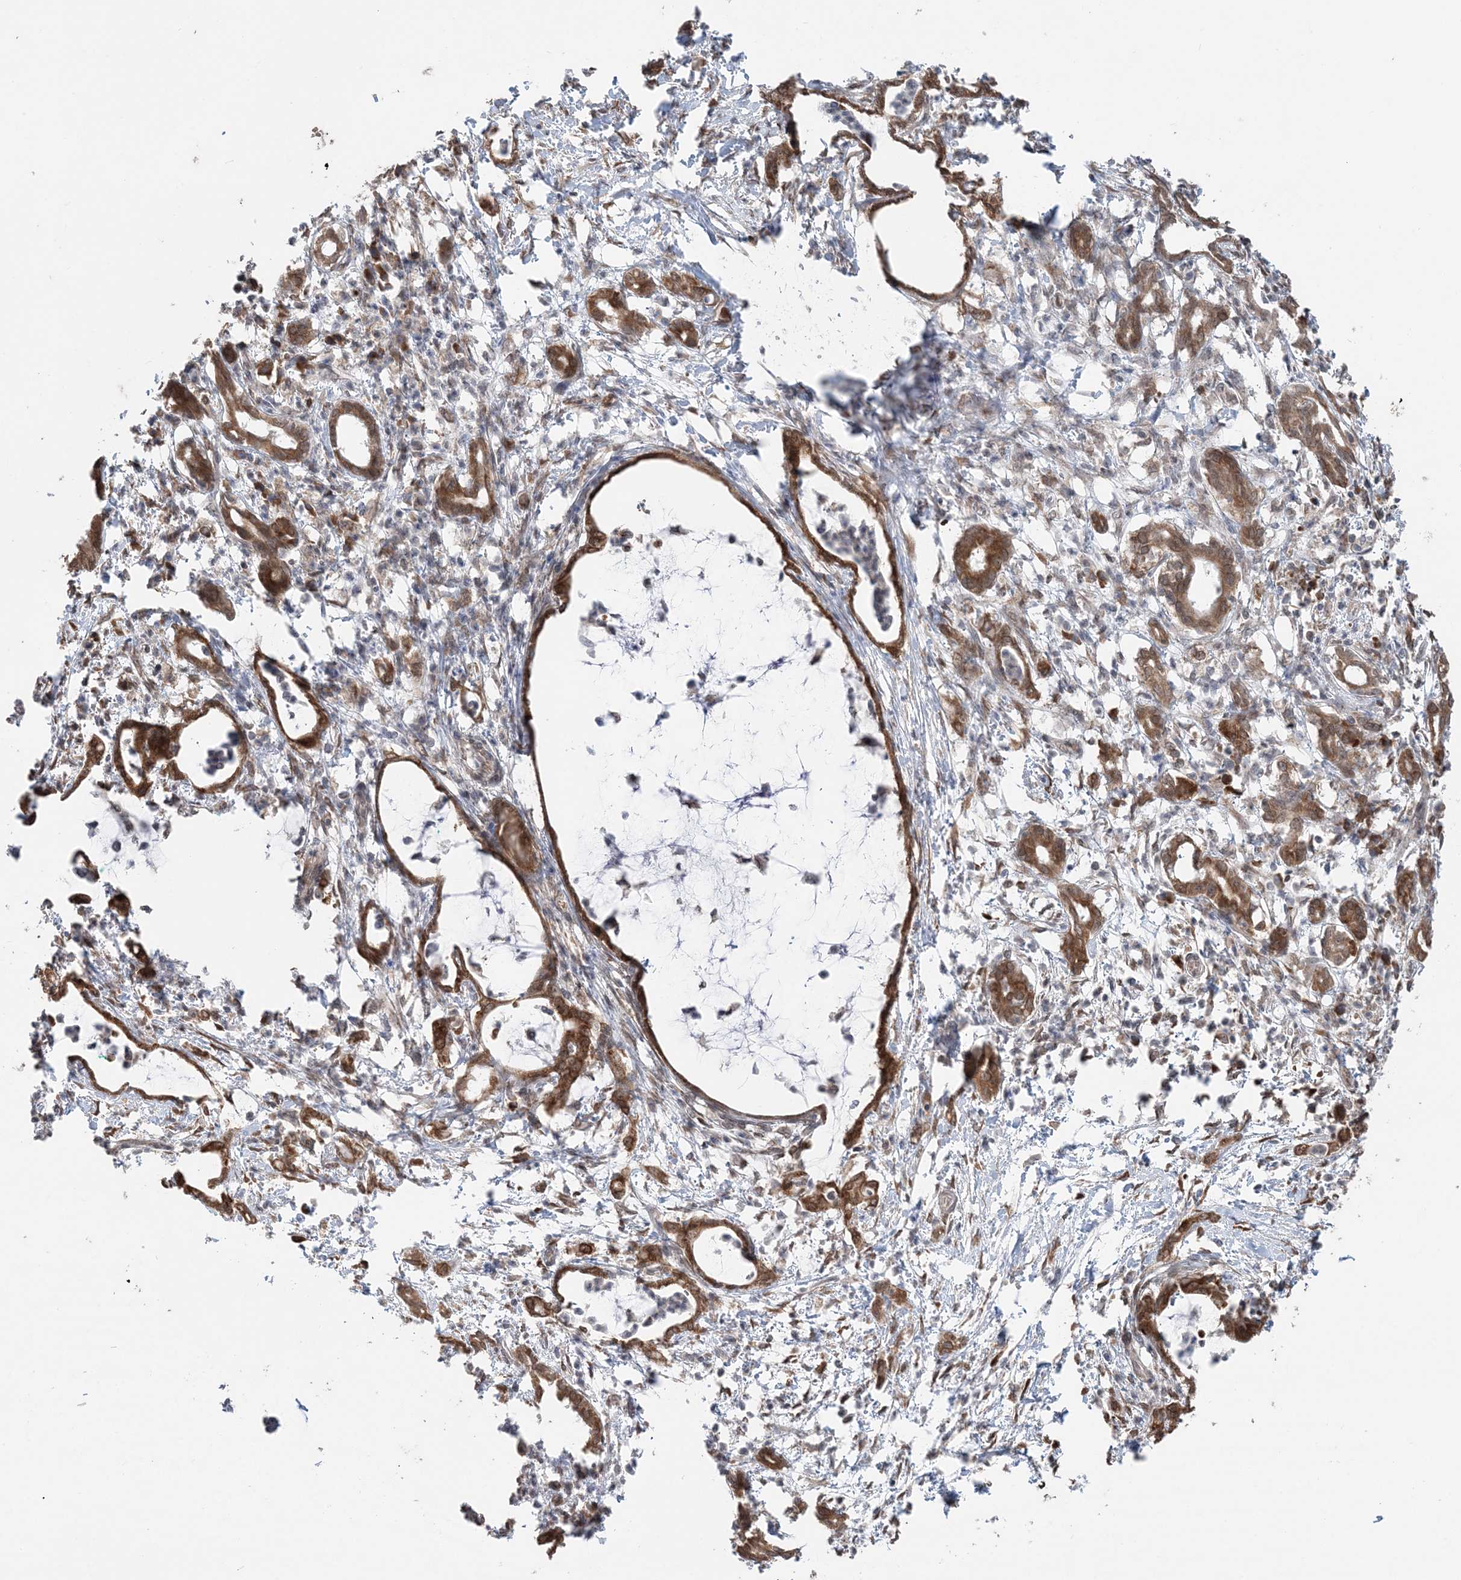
{"staining": {"intensity": "strong", "quantity": ">75%", "location": "cytoplasmic/membranous"}, "tissue": "pancreatic cancer", "cell_type": "Tumor cells", "image_type": "cancer", "snomed": [{"axis": "morphology", "description": "Adenocarcinoma, NOS"}, {"axis": "topography", "description": "Pancreas"}], "caption": "IHC of human adenocarcinoma (pancreatic) exhibits high levels of strong cytoplasmic/membranous expression in about >75% of tumor cells.", "gene": "TMED10", "patient": {"sex": "female", "age": 55}}